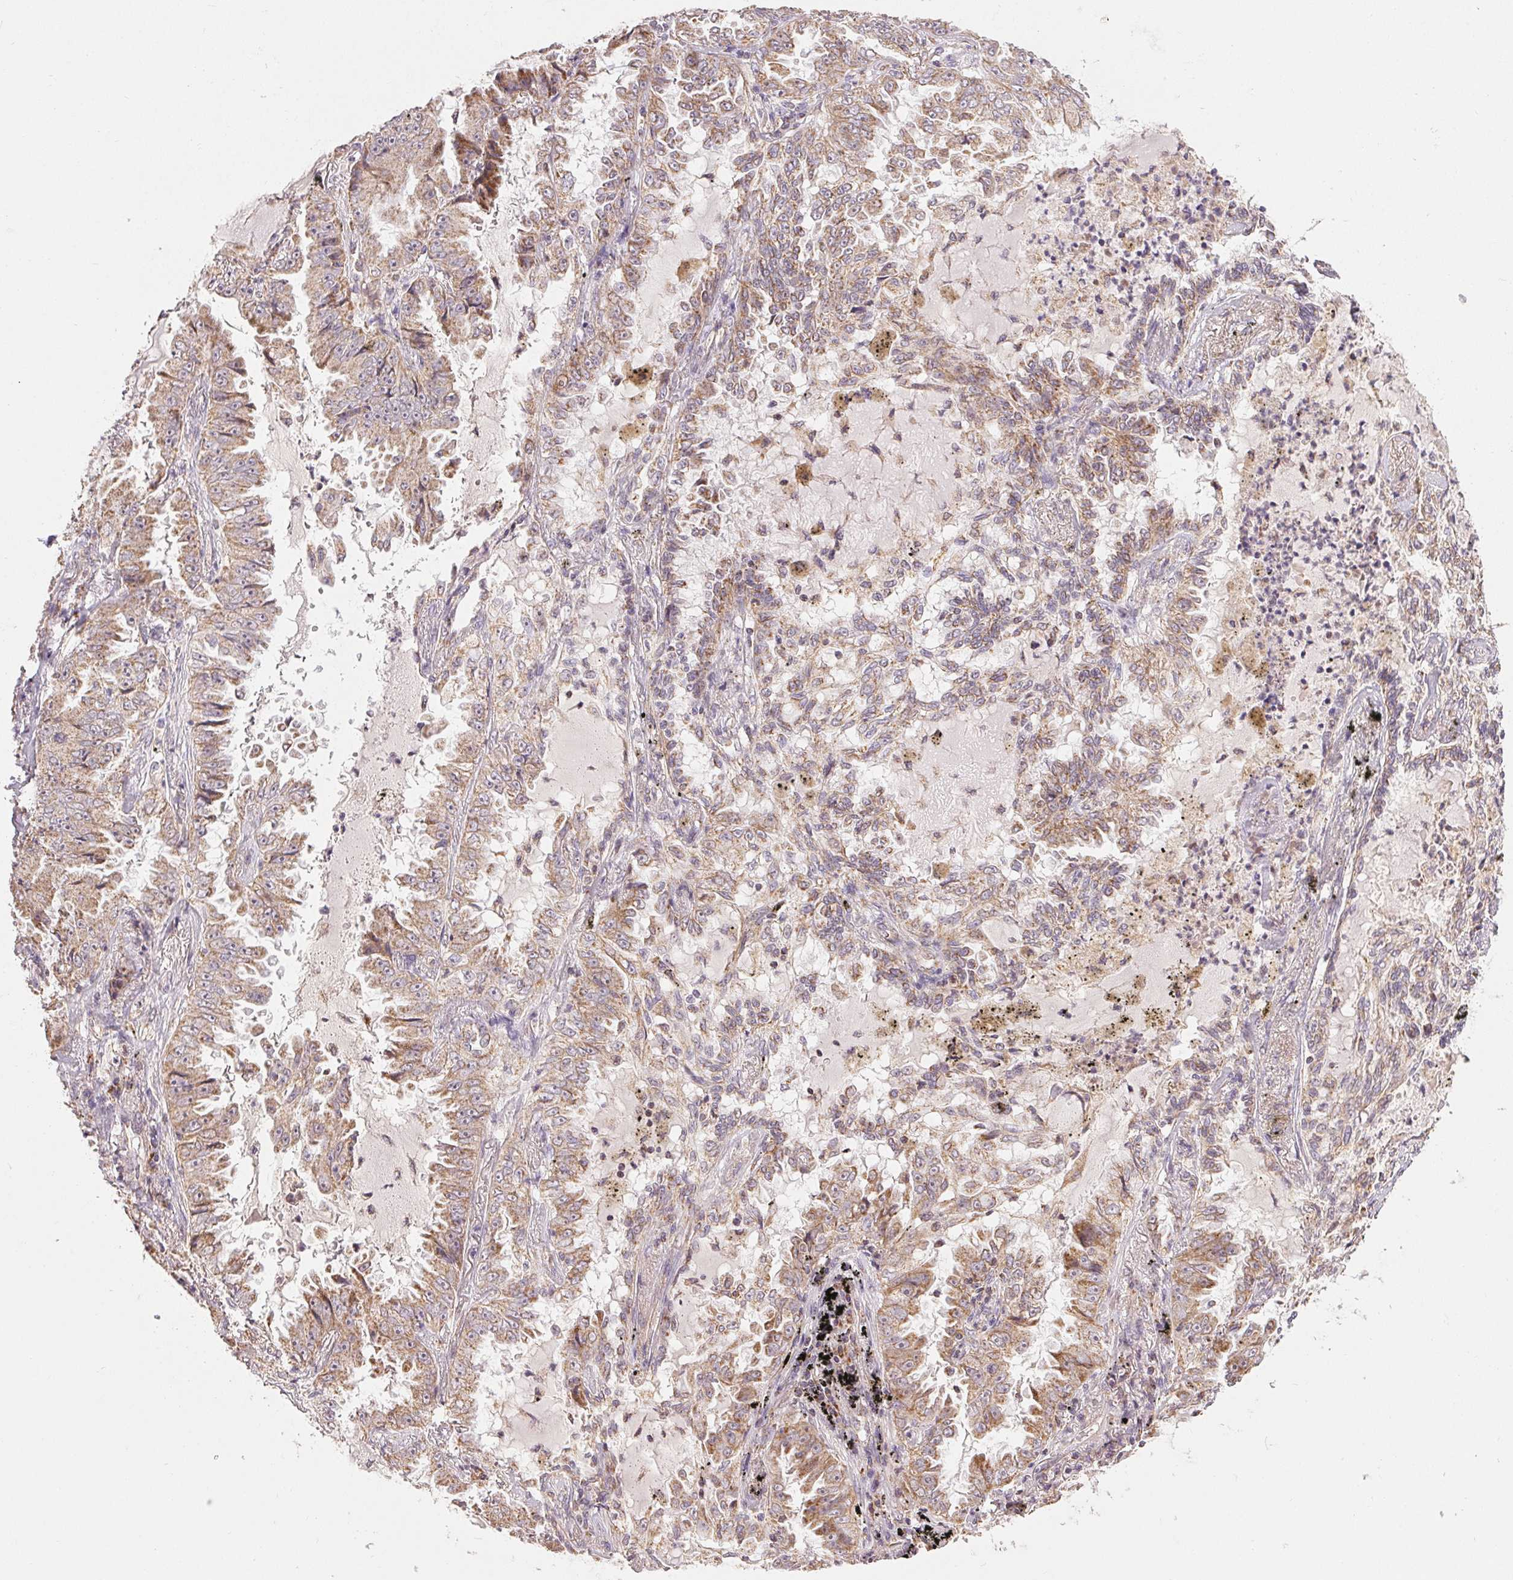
{"staining": {"intensity": "moderate", "quantity": ">75%", "location": "cytoplasmic/membranous"}, "tissue": "lung cancer", "cell_type": "Tumor cells", "image_type": "cancer", "snomed": [{"axis": "morphology", "description": "Adenocarcinoma, NOS"}, {"axis": "topography", "description": "Lung"}], "caption": "Immunohistochemical staining of lung cancer displays moderate cytoplasmic/membranous protein expression in about >75% of tumor cells. (DAB IHC with brightfield microscopy, high magnification).", "gene": "CLASP1", "patient": {"sex": "female", "age": 52}}